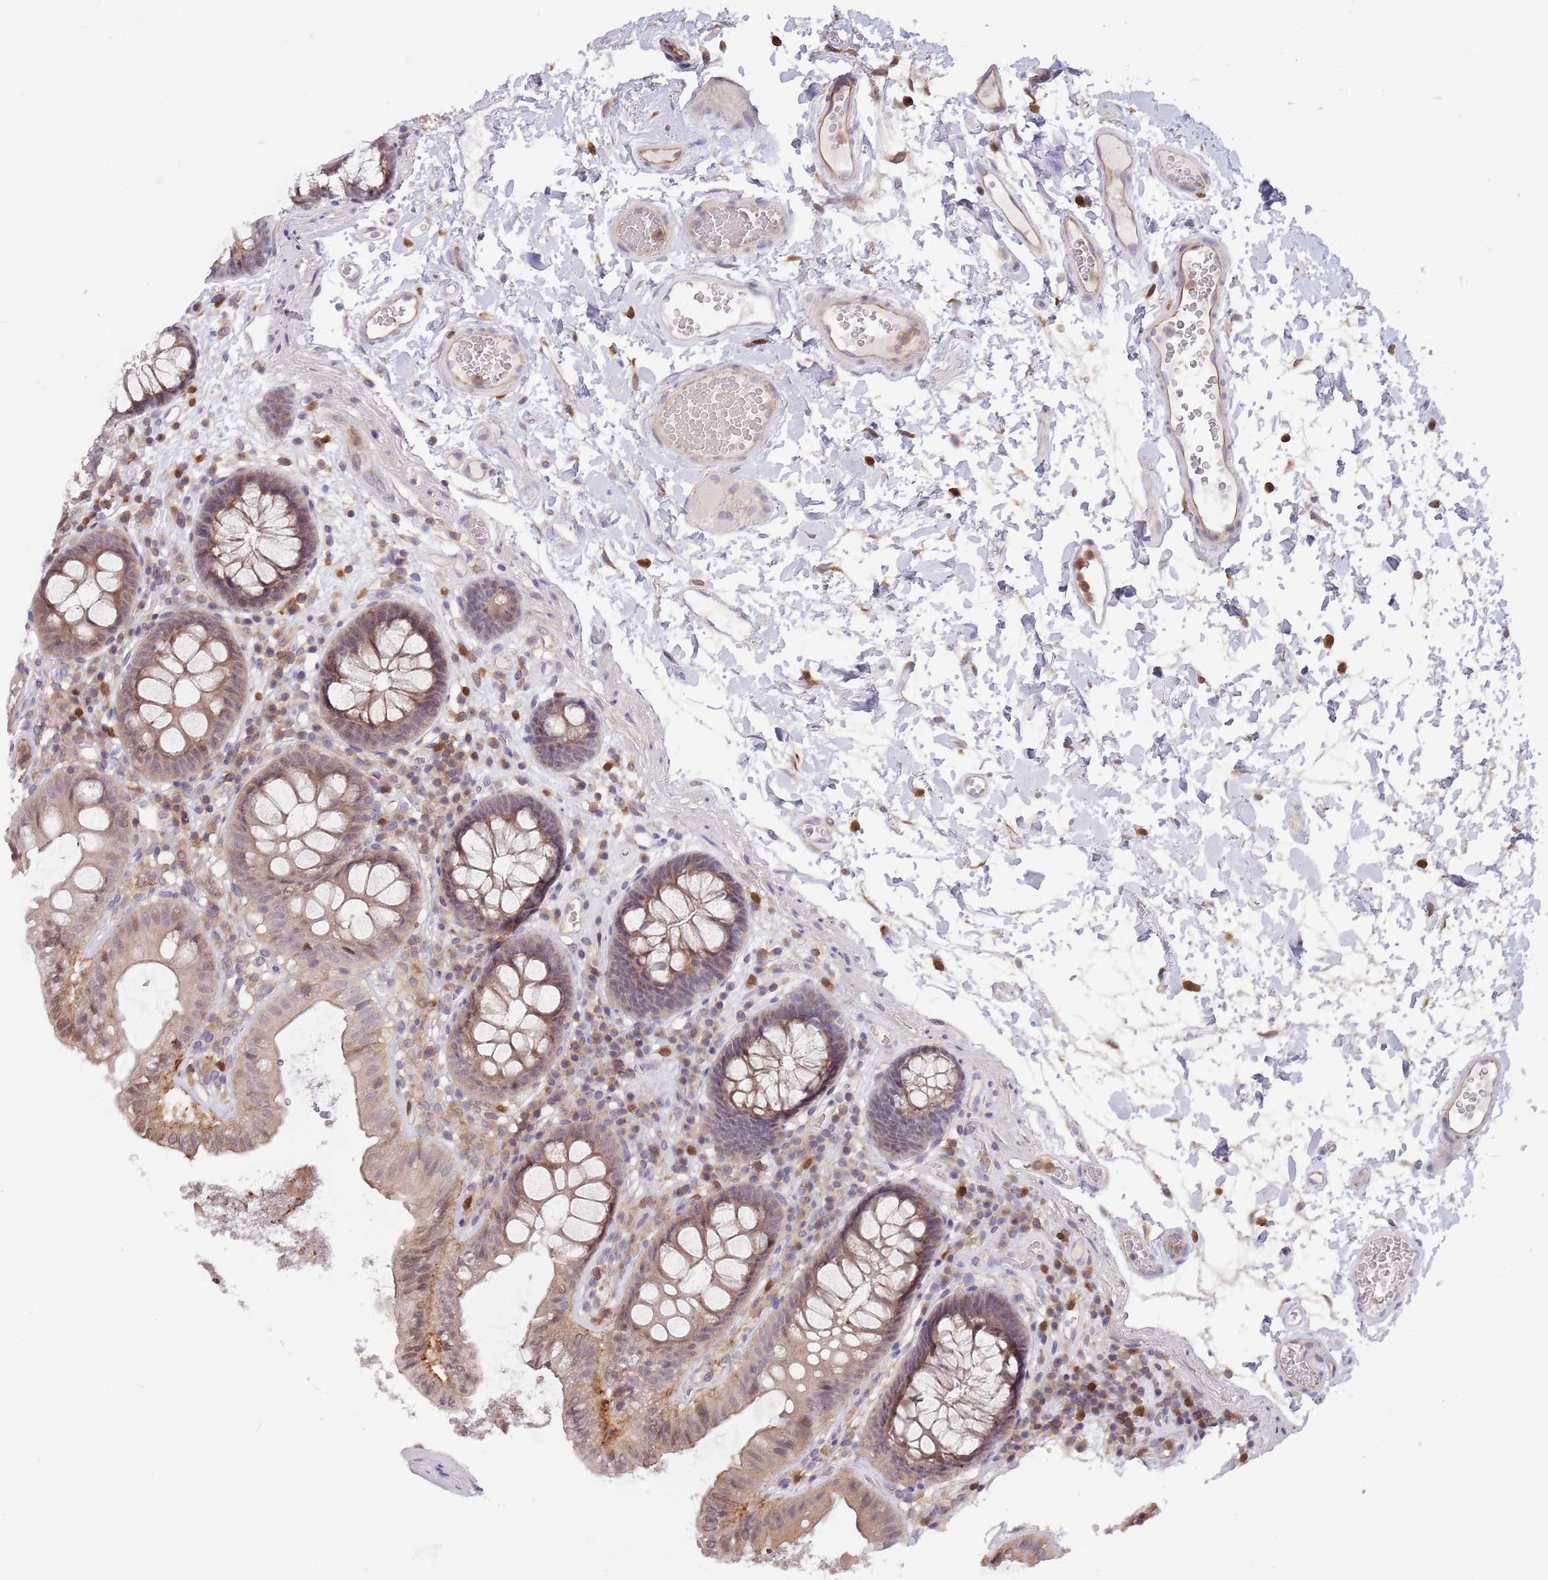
{"staining": {"intensity": "weak", "quantity": ">75%", "location": "cytoplasmic/membranous"}, "tissue": "colon", "cell_type": "Endothelial cells", "image_type": "normal", "snomed": [{"axis": "morphology", "description": "Normal tissue, NOS"}, {"axis": "topography", "description": "Colon"}], "caption": "Immunohistochemistry (DAB) staining of benign human colon displays weak cytoplasmic/membranous protein staining in about >75% of endothelial cells. The staining was performed using DAB to visualize the protein expression in brown, while the nuclei were stained in blue with hematoxylin (Magnification: 20x).", "gene": "CCNJL", "patient": {"sex": "male", "age": 84}}